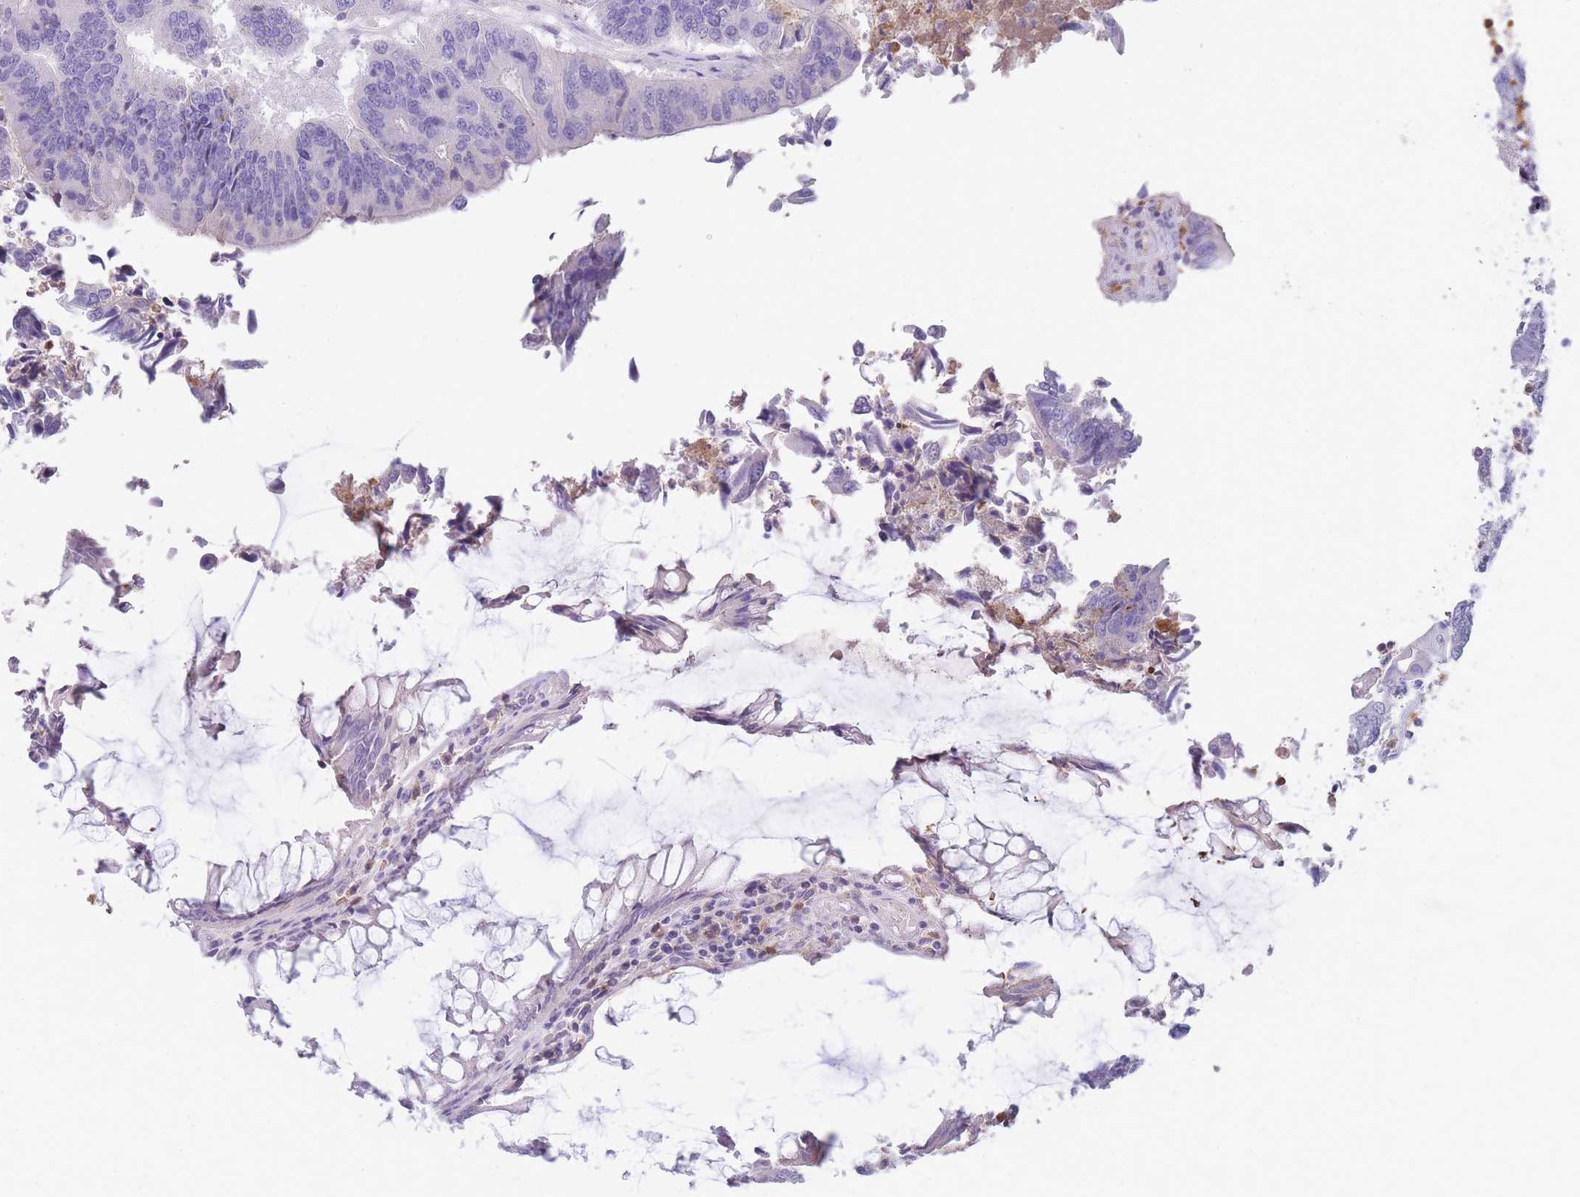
{"staining": {"intensity": "negative", "quantity": "none", "location": "none"}, "tissue": "colorectal cancer", "cell_type": "Tumor cells", "image_type": "cancer", "snomed": [{"axis": "morphology", "description": "Adenocarcinoma, NOS"}, {"axis": "topography", "description": "Colon"}], "caption": "Immunohistochemical staining of human adenocarcinoma (colorectal) demonstrates no significant staining in tumor cells.", "gene": "CR1L", "patient": {"sex": "female", "age": 67}}